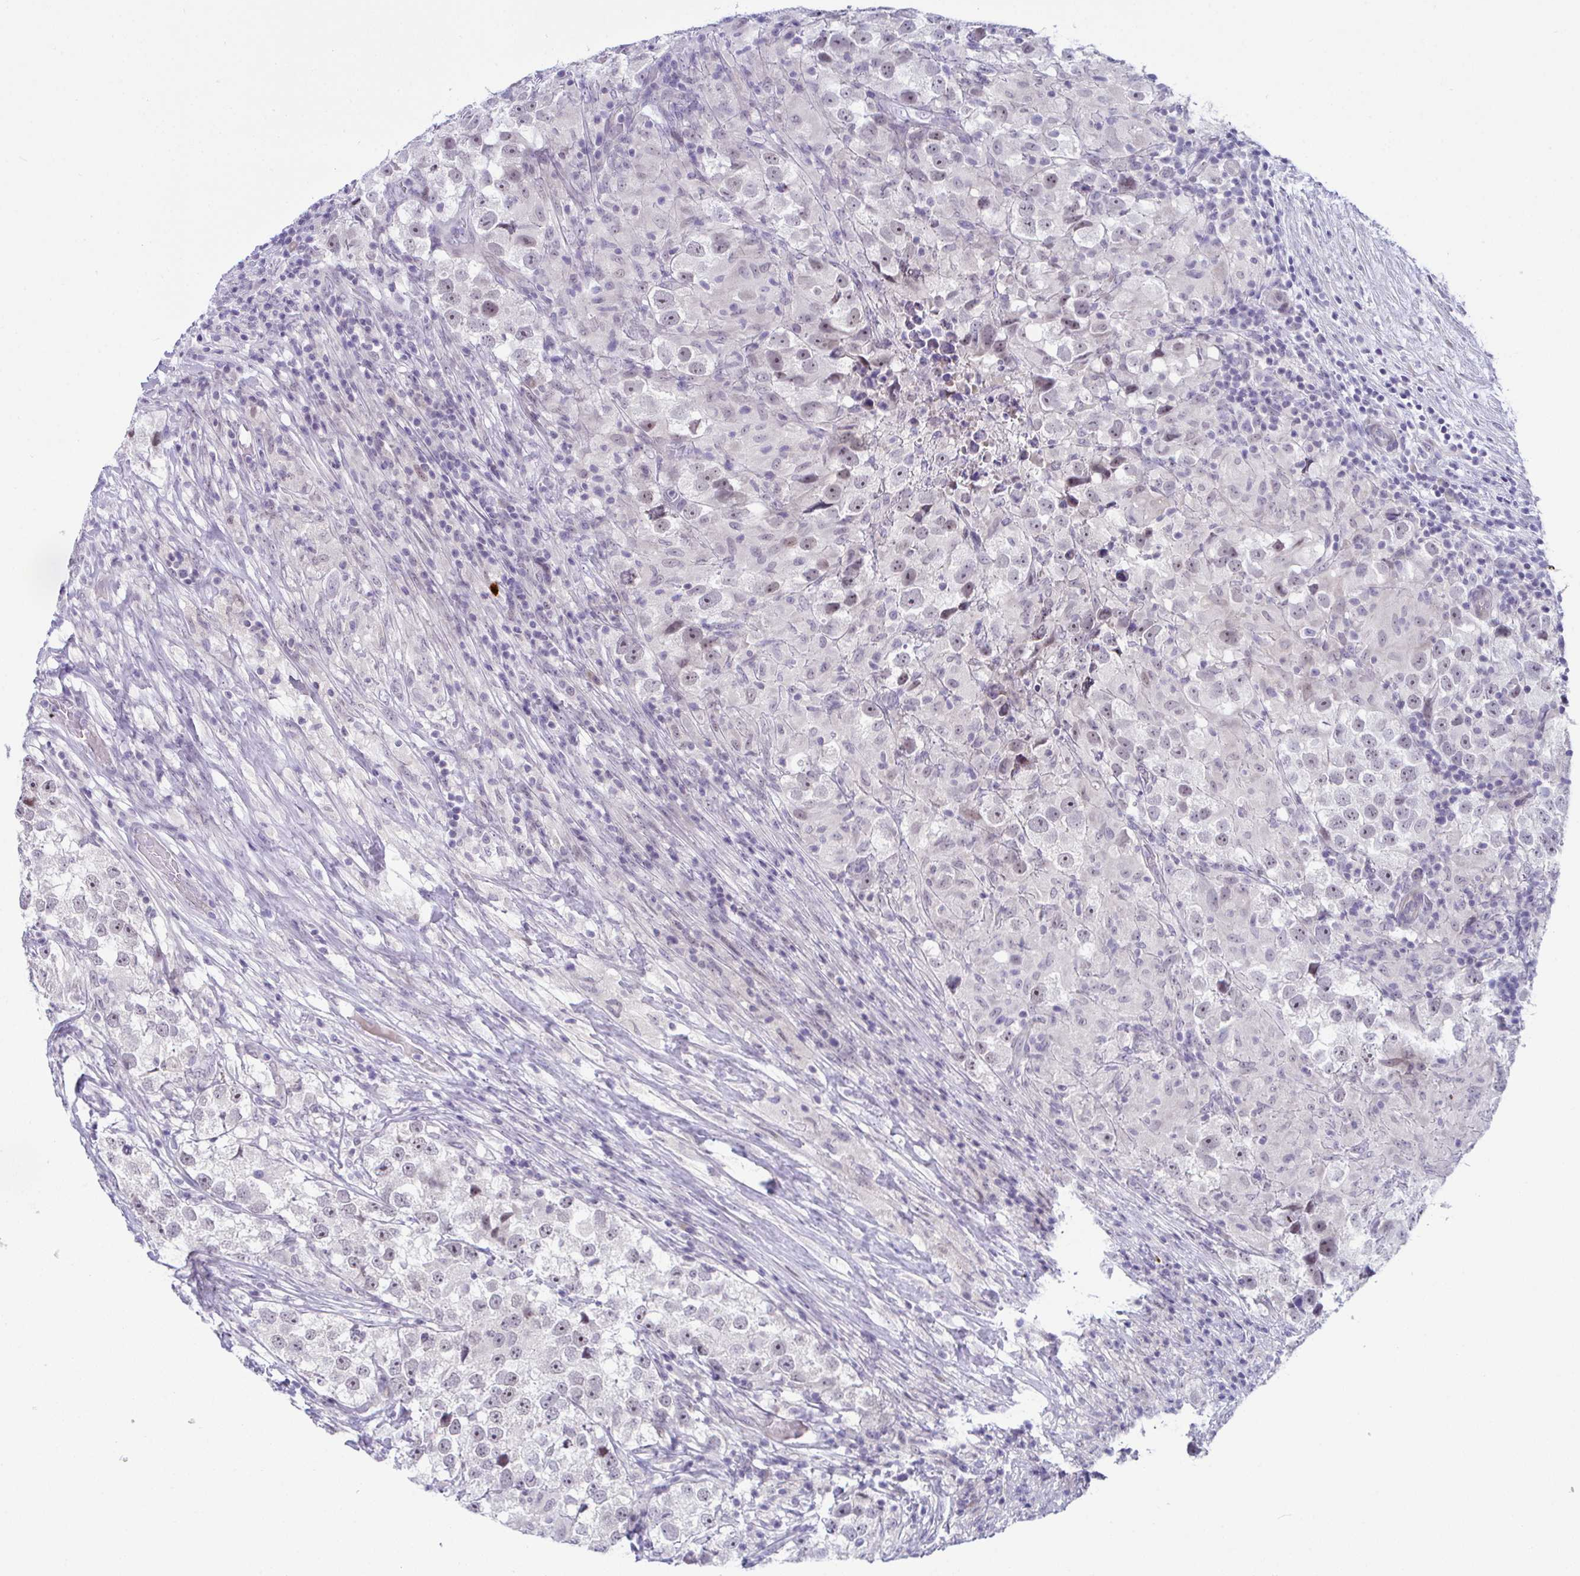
{"staining": {"intensity": "weak", "quantity": "<25%", "location": "nuclear"}, "tissue": "testis cancer", "cell_type": "Tumor cells", "image_type": "cancer", "snomed": [{"axis": "morphology", "description": "Seminoma, NOS"}, {"axis": "topography", "description": "Testis"}], "caption": "Tumor cells are negative for brown protein staining in testis cancer. Nuclei are stained in blue.", "gene": "USP35", "patient": {"sex": "male", "age": 46}}